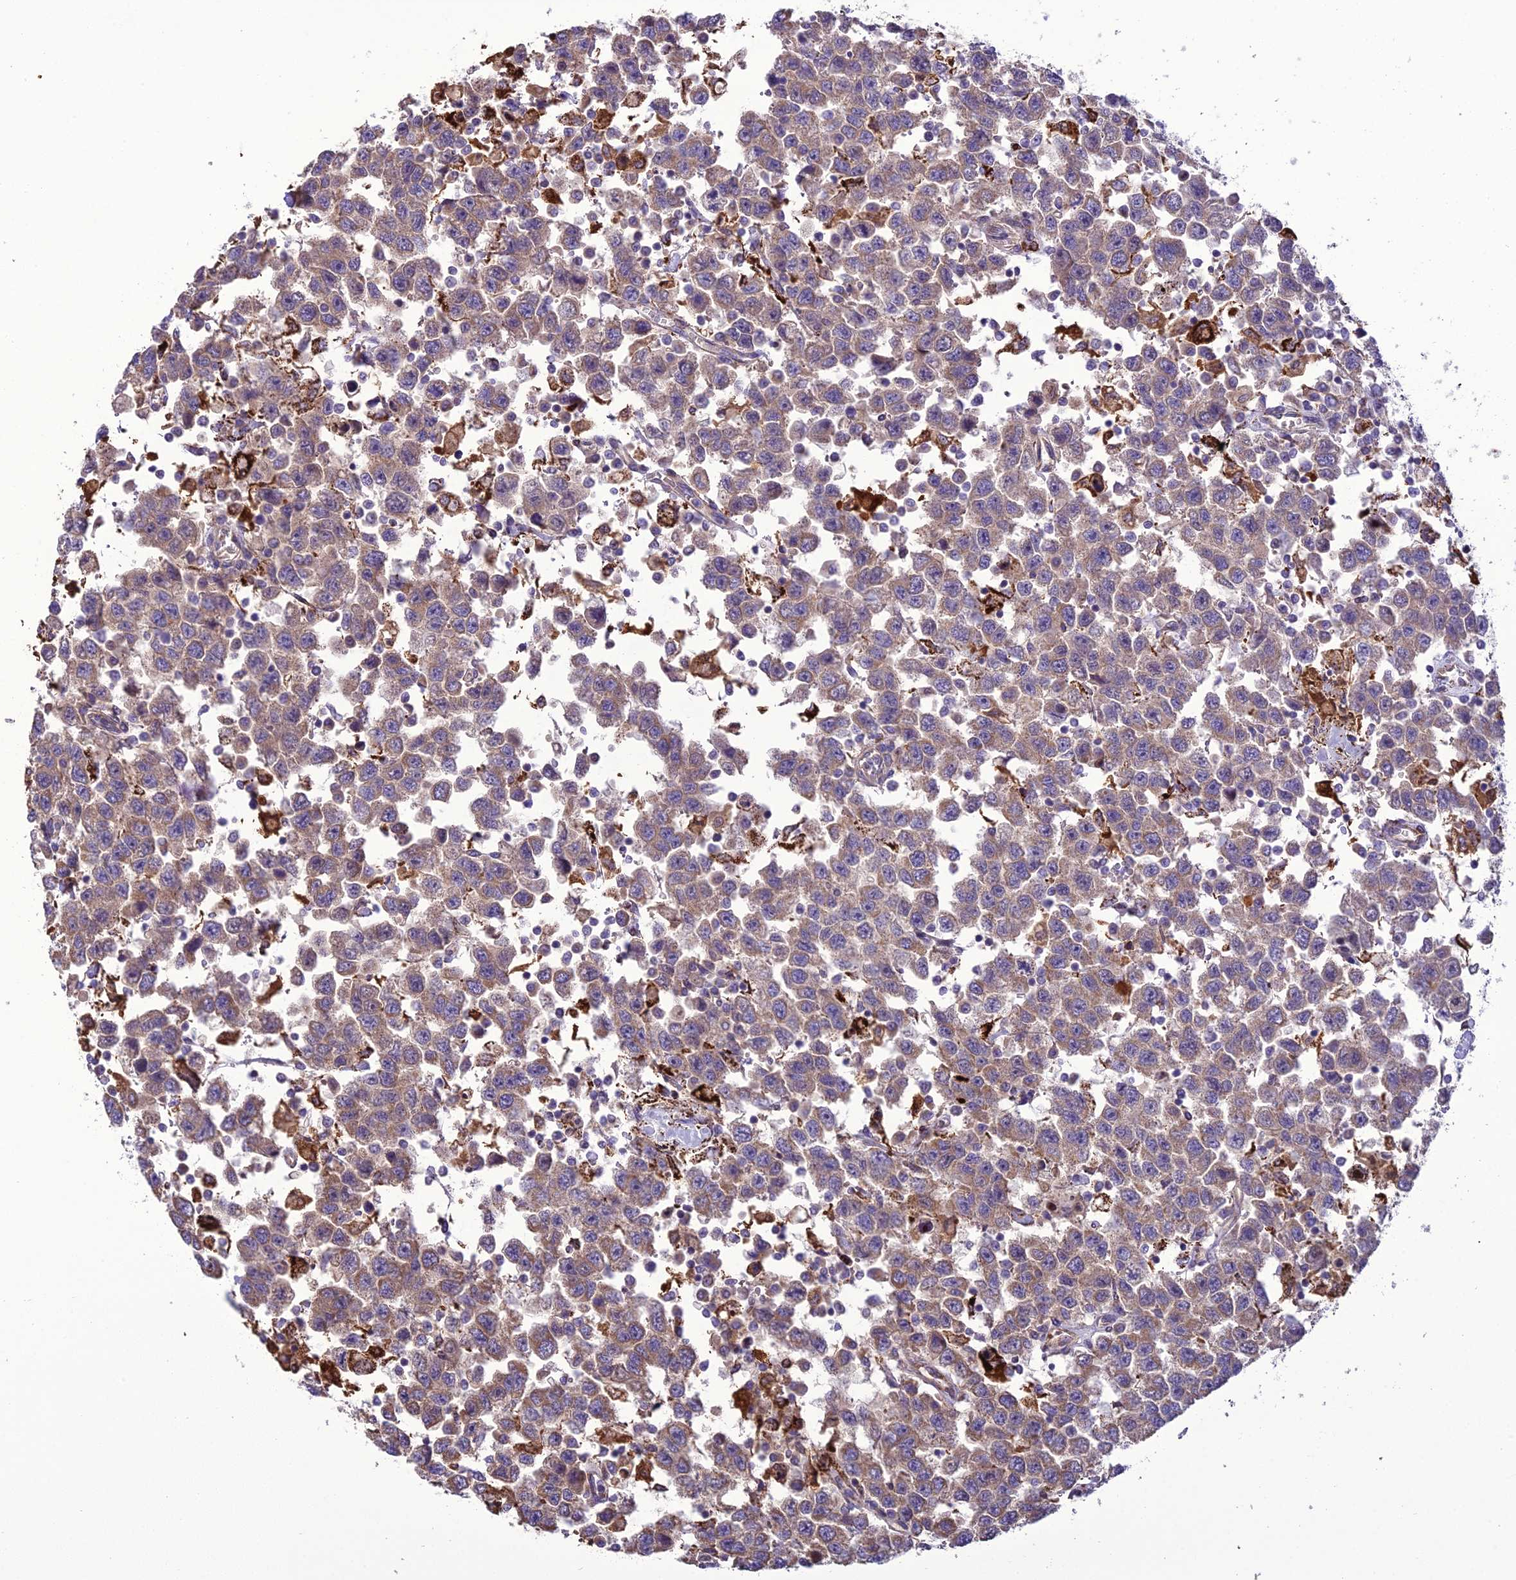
{"staining": {"intensity": "weak", "quantity": ">75%", "location": "cytoplasmic/membranous"}, "tissue": "testis cancer", "cell_type": "Tumor cells", "image_type": "cancer", "snomed": [{"axis": "morphology", "description": "Seminoma, NOS"}, {"axis": "topography", "description": "Testis"}], "caption": "Approximately >75% of tumor cells in testis seminoma demonstrate weak cytoplasmic/membranous protein staining as visualized by brown immunohistochemical staining.", "gene": "TBC1D24", "patient": {"sex": "male", "age": 41}}